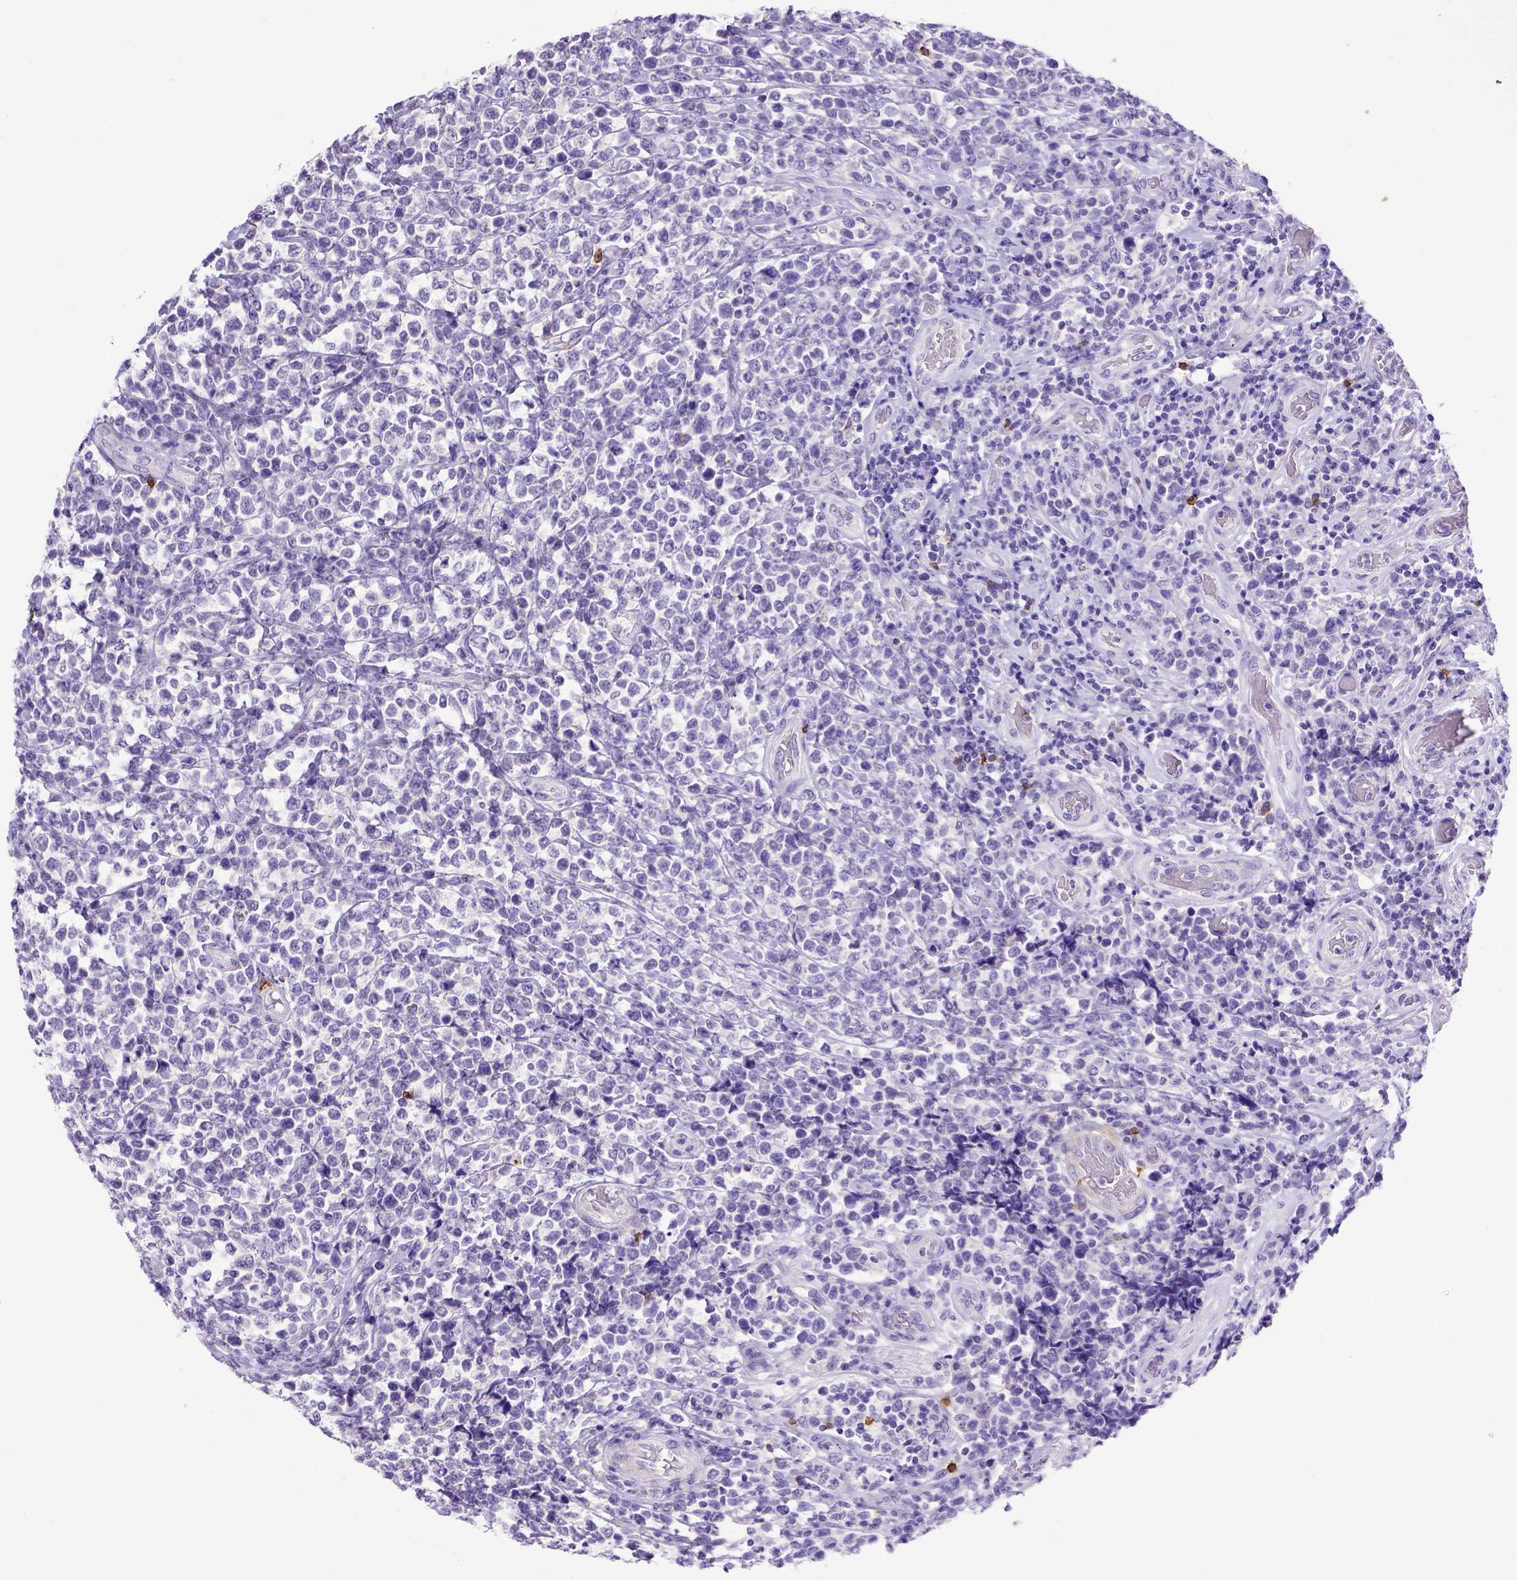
{"staining": {"intensity": "negative", "quantity": "none", "location": "none"}, "tissue": "lymphoma", "cell_type": "Tumor cells", "image_type": "cancer", "snomed": [{"axis": "morphology", "description": "Malignant lymphoma, non-Hodgkin's type, High grade"}, {"axis": "topography", "description": "Soft tissue"}], "caption": "A photomicrograph of lymphoma stained for a protein reveals no brown staining in tumor cells.", "gene": "B3GAT1", "patient": {"sex": "female", "age": 56}}